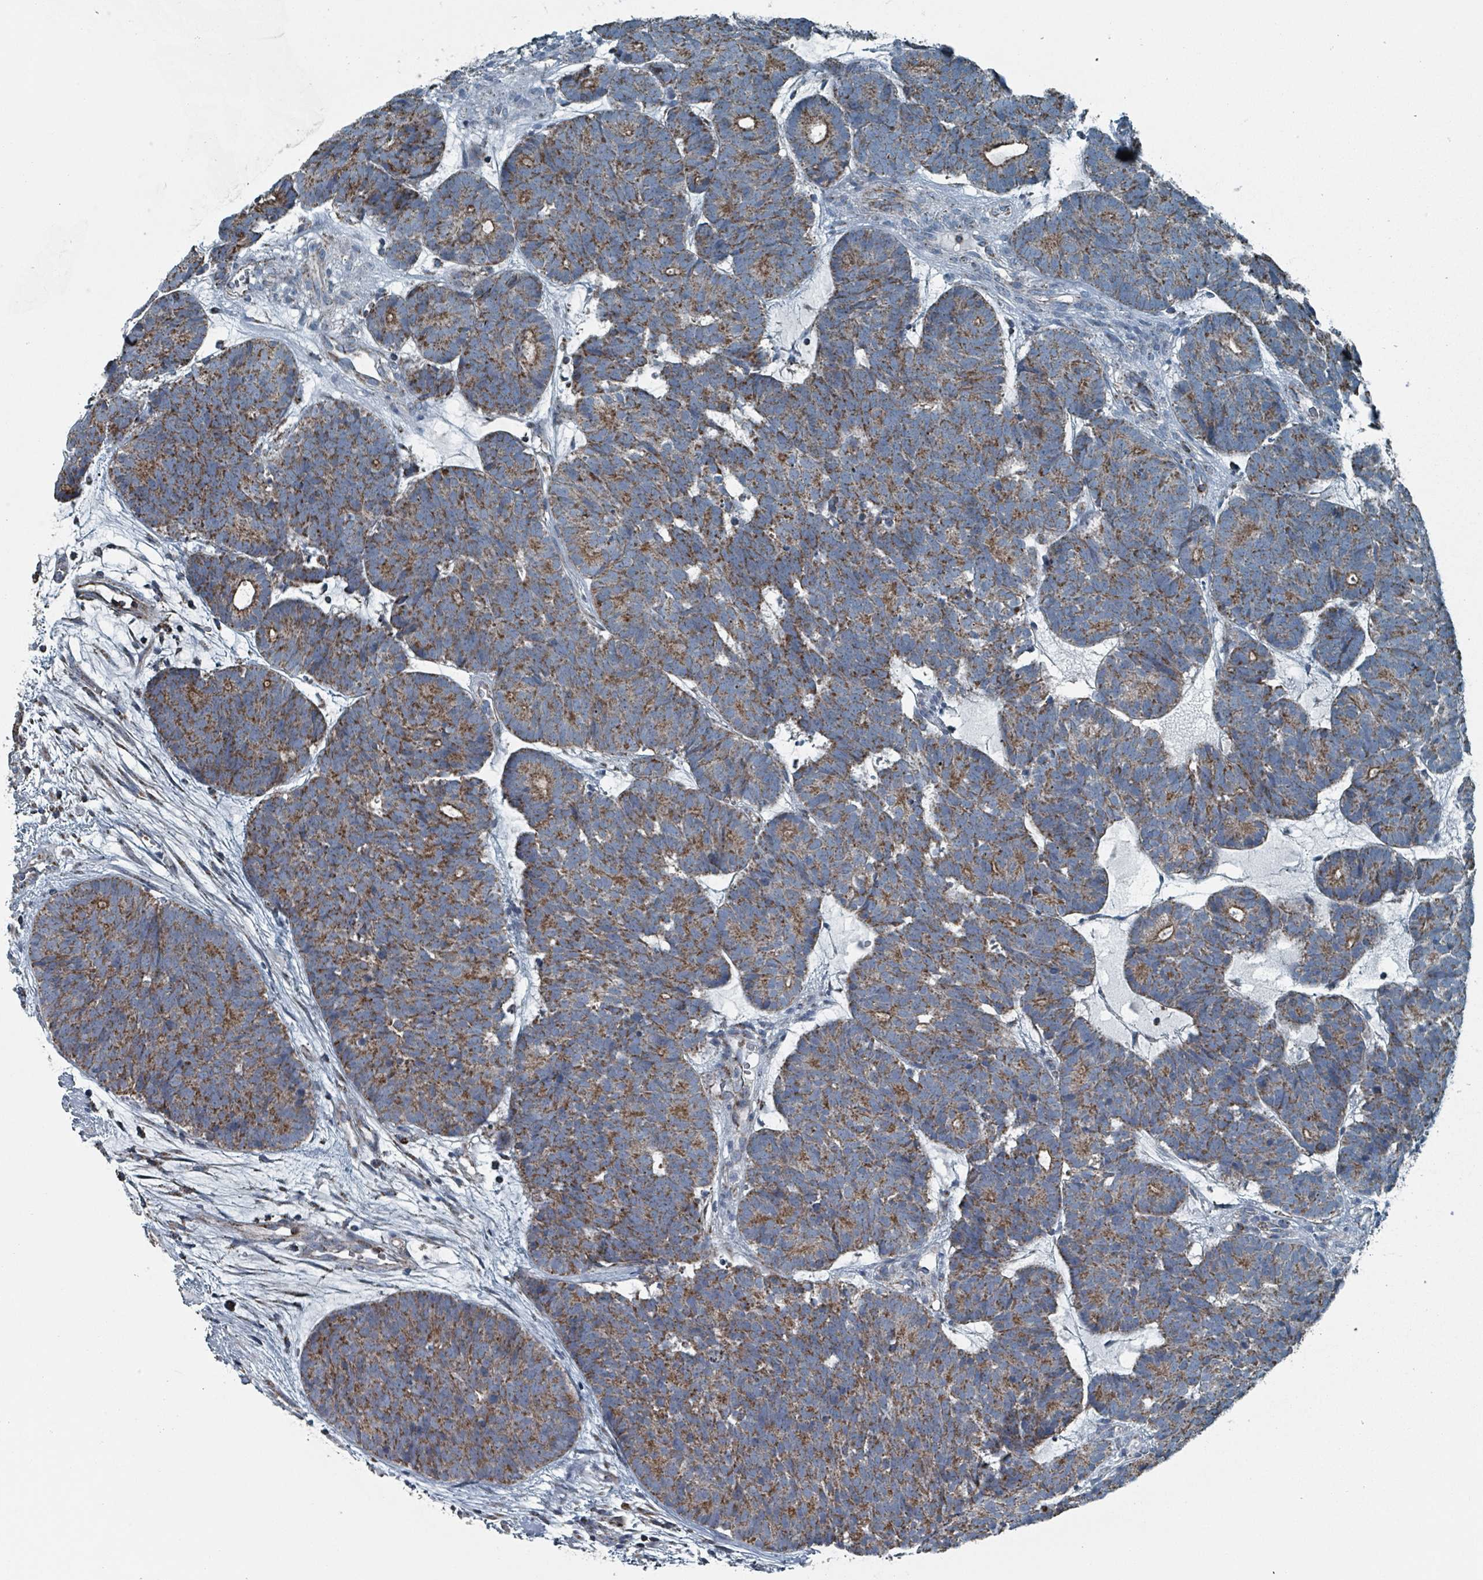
{"staining": {"intensity": "moderate", "quantity": ">75%", "location": "cytoplasmic/membranous"}, "tissue": "head and neck cancer", "cell_type": "Tumor cells", "image_type": "cancer", "snomed": [{"axis": "morphology", "description": "Adenocarcinoma, NOS"}, {"axis": "topography", "description": "Head-Neck"}], "caption": "Immunohistochemical staining of human adenocarcinoma (head and neck) displays medium levels of moderate cytoplasmic/membranous protein expression in approximately >75% of tumor cells.", "gene": "ABHD18", "patient": {"sex": "female", "age": 81}}